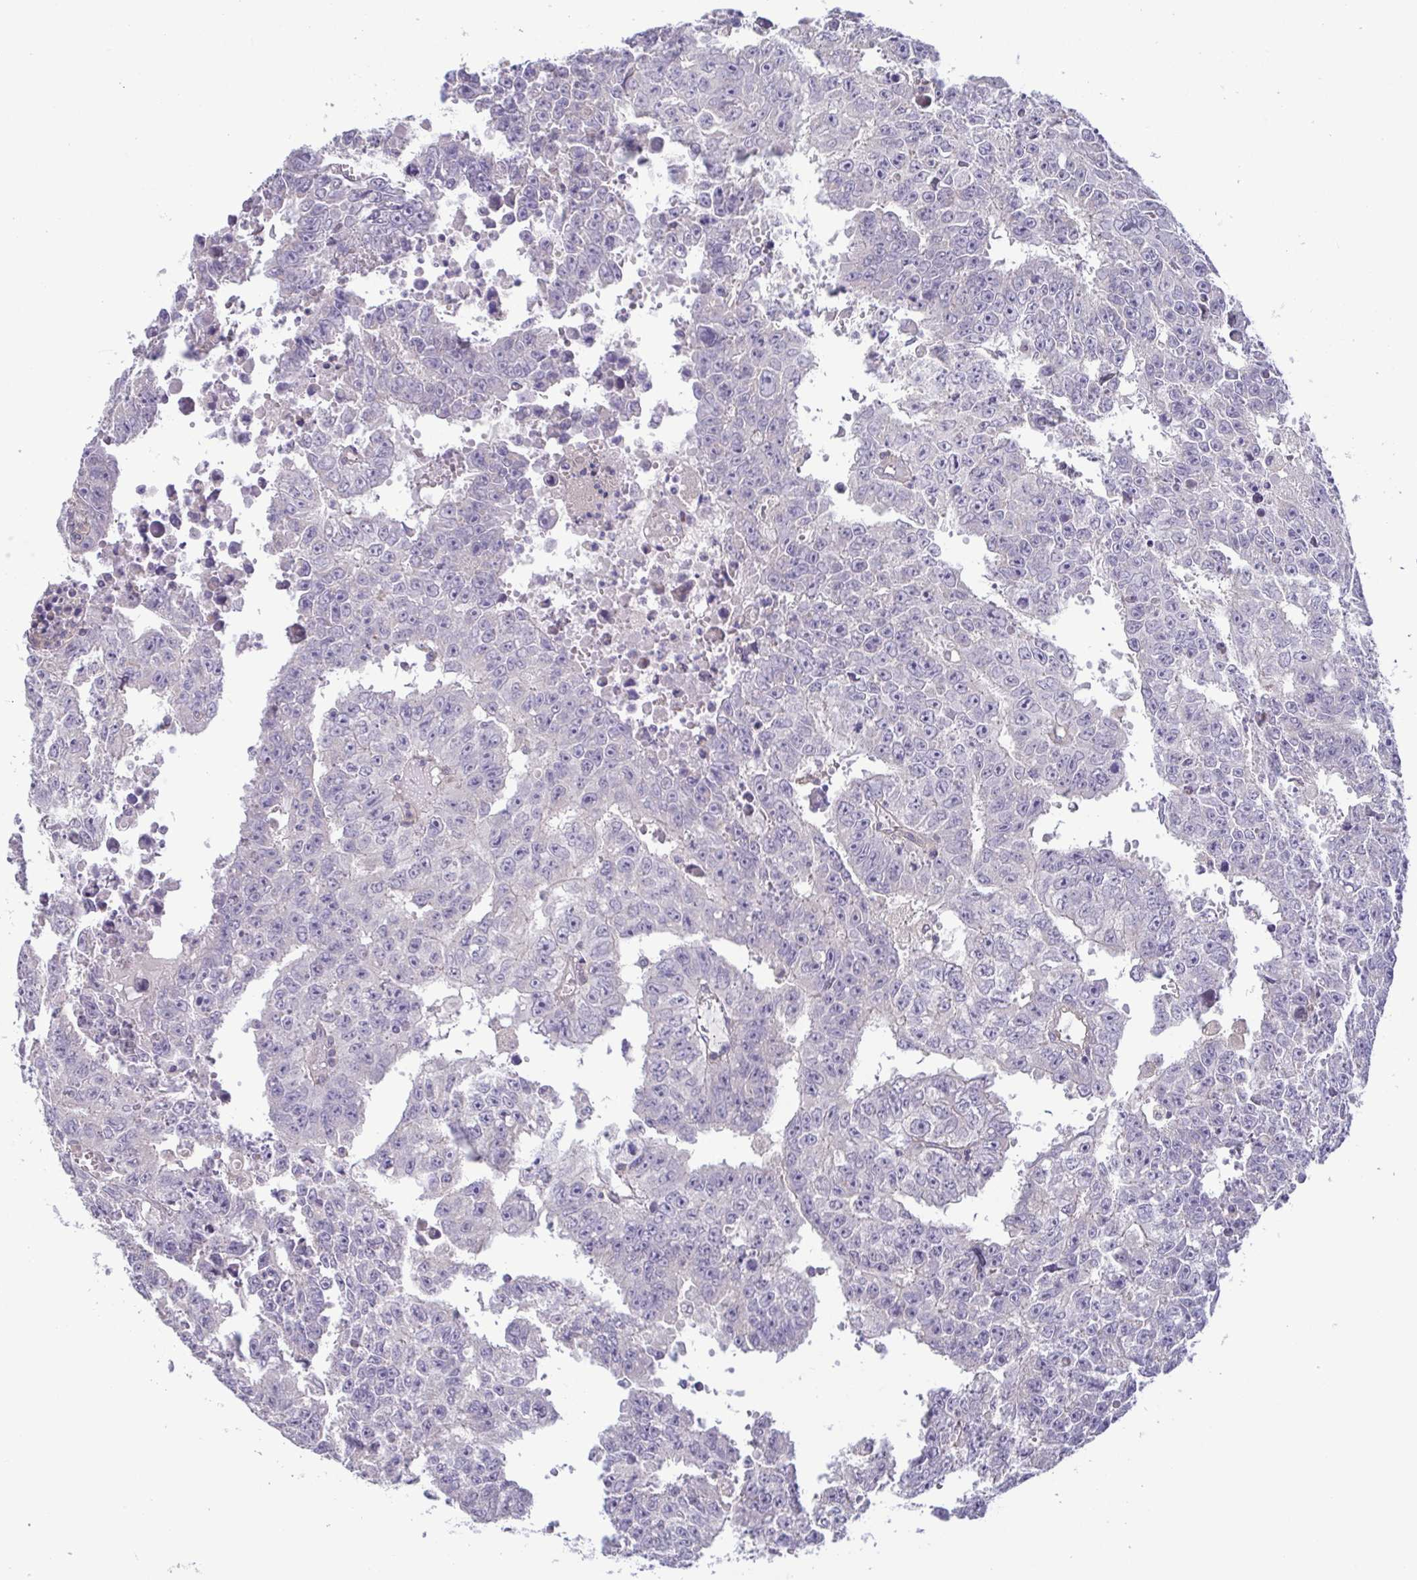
{"staining": {"intensity": "negative", "quantity": "none", "location": "none"}, "tissue": "testis cancer", "cell_type": "Tumor cells", "image_type": "cancer", "snomed": [{"axis": "morphology", "description": "Carcinoma, Embryonal, NOS"}, {"axis": "morphology", "description": "Teratoma, malignant, NOS"}, {"axis": "topography", "description": "Testis"}], "caption": "Immunohistochemistry photomicrograph of neoplastic tissue: human testis cancer (embryonal carcinoma) stained with DAB (3,3'-diaminobenzidine) shows no significant protein staining in tumor cells.", "gene": "LMF2", "patient": {"sex": "male", "age": 24}}